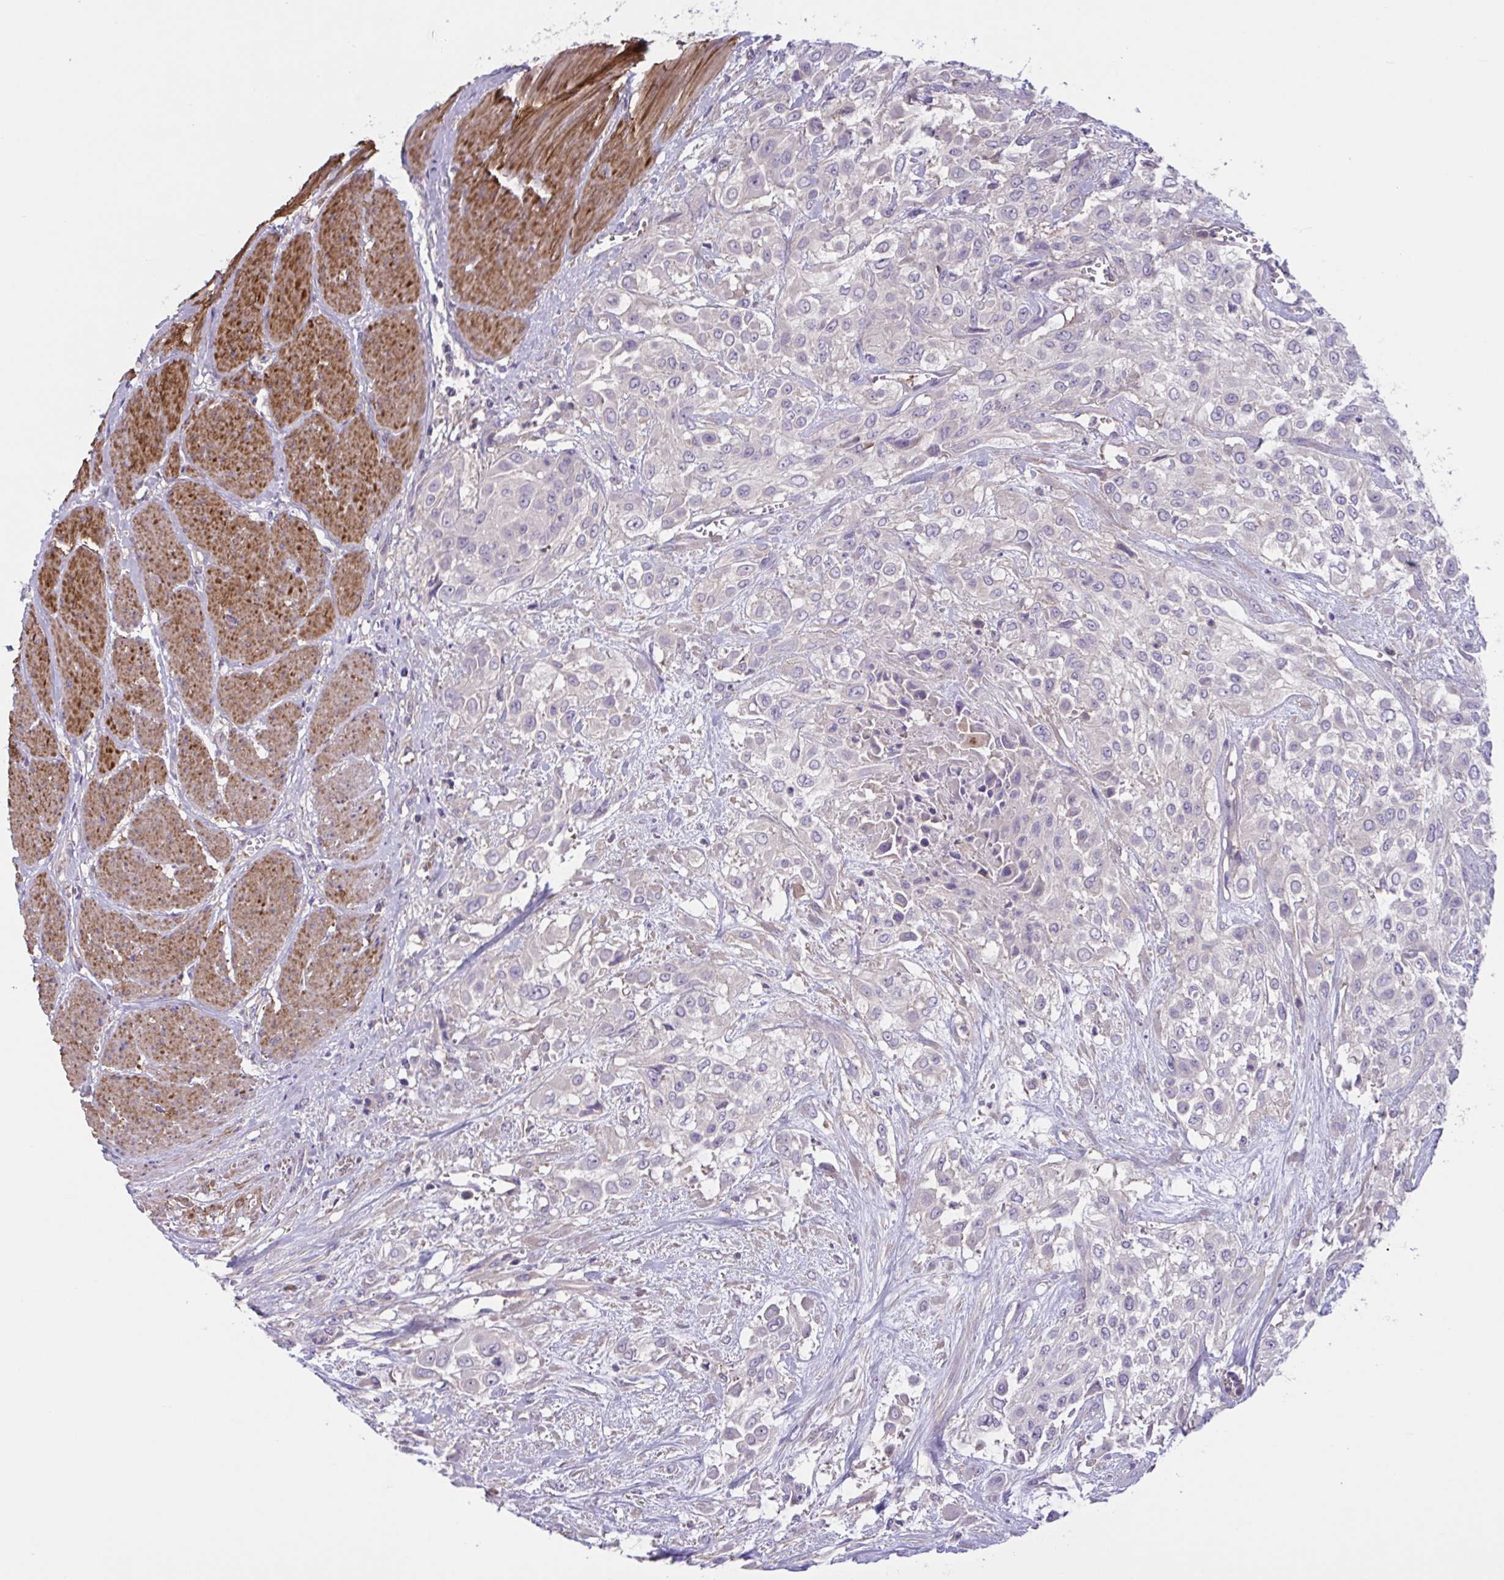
{"staining": {"intensity": "negative", "quantity": "none", "location": "none"}, "tissue": "urothelial cancer", "cell_type": "Tumor cells", "image_type": "cancer", "snomed": [{"axis": "morphology", "description": "Urothelial carcinoma, High grade"}, {"axis": "topography", "description": "Urinary bladder"}], "caption": "The photomicrograph reveals no significant expression in tumor cells of urothelial carcinoma (high-grade). Brightfield microscopy of IHC stained with DAB (brown) and hematoxylin (blue), captured at high magnification.", "gene": "WNT9B", "patient": {"sex": "male", "age": 57}}